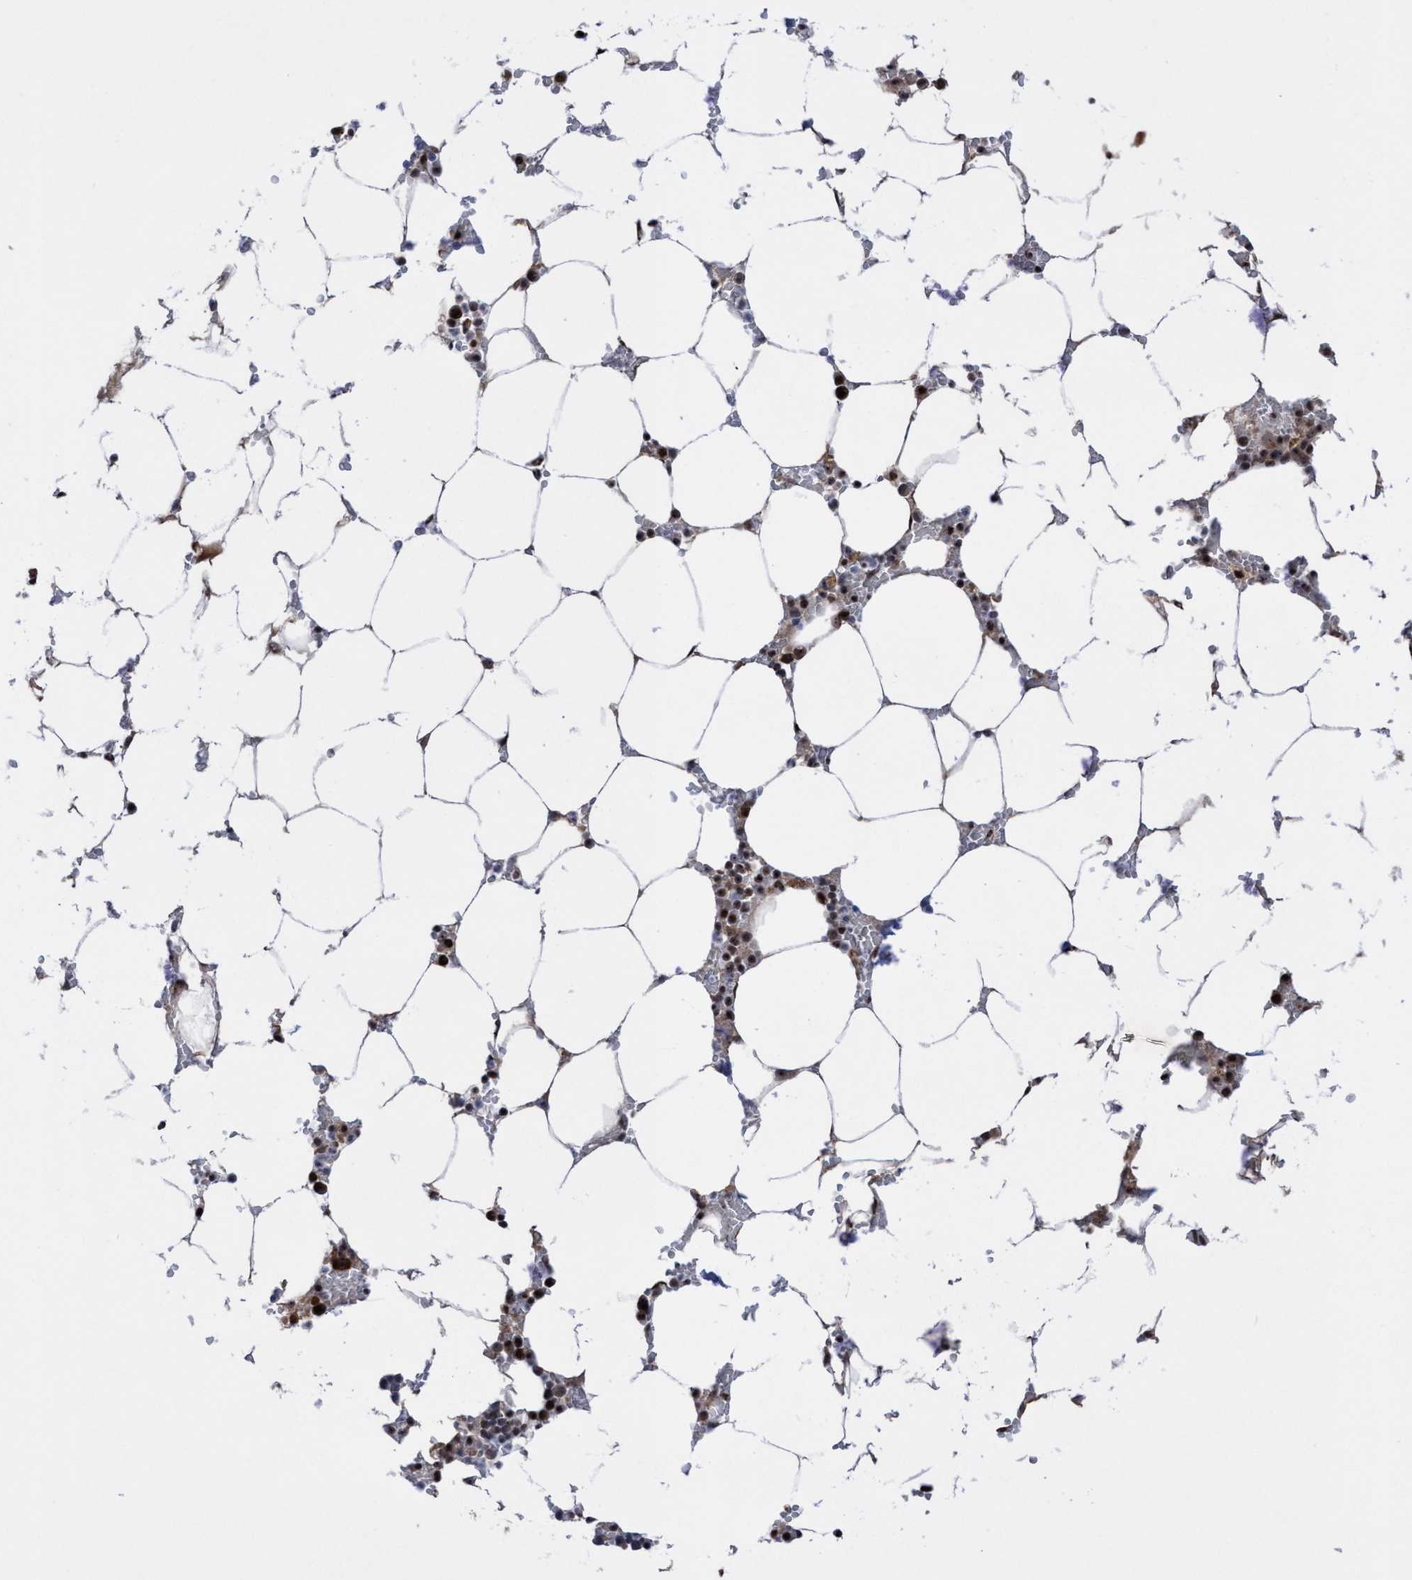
{"staining": {"intensity": "strong", "quantity": "25%-75%", "location": "nuclear"}, "tissue": "bone marrow", "cell_type": "Hematopoietic cells", "image_type": "normal", "snomed": [{"axis": "morphology", "description": "Normal tissue, NOS"}, {"axis": "topography", "description": "Bone marrow"}], "caption": "Unremarkable bone marrow reveals strong nuclear positivity in approximately 25%-75% of hematopoietic cells.", "gene": "EFCAB10", "patient": {"sex": "male", "age": 70}}